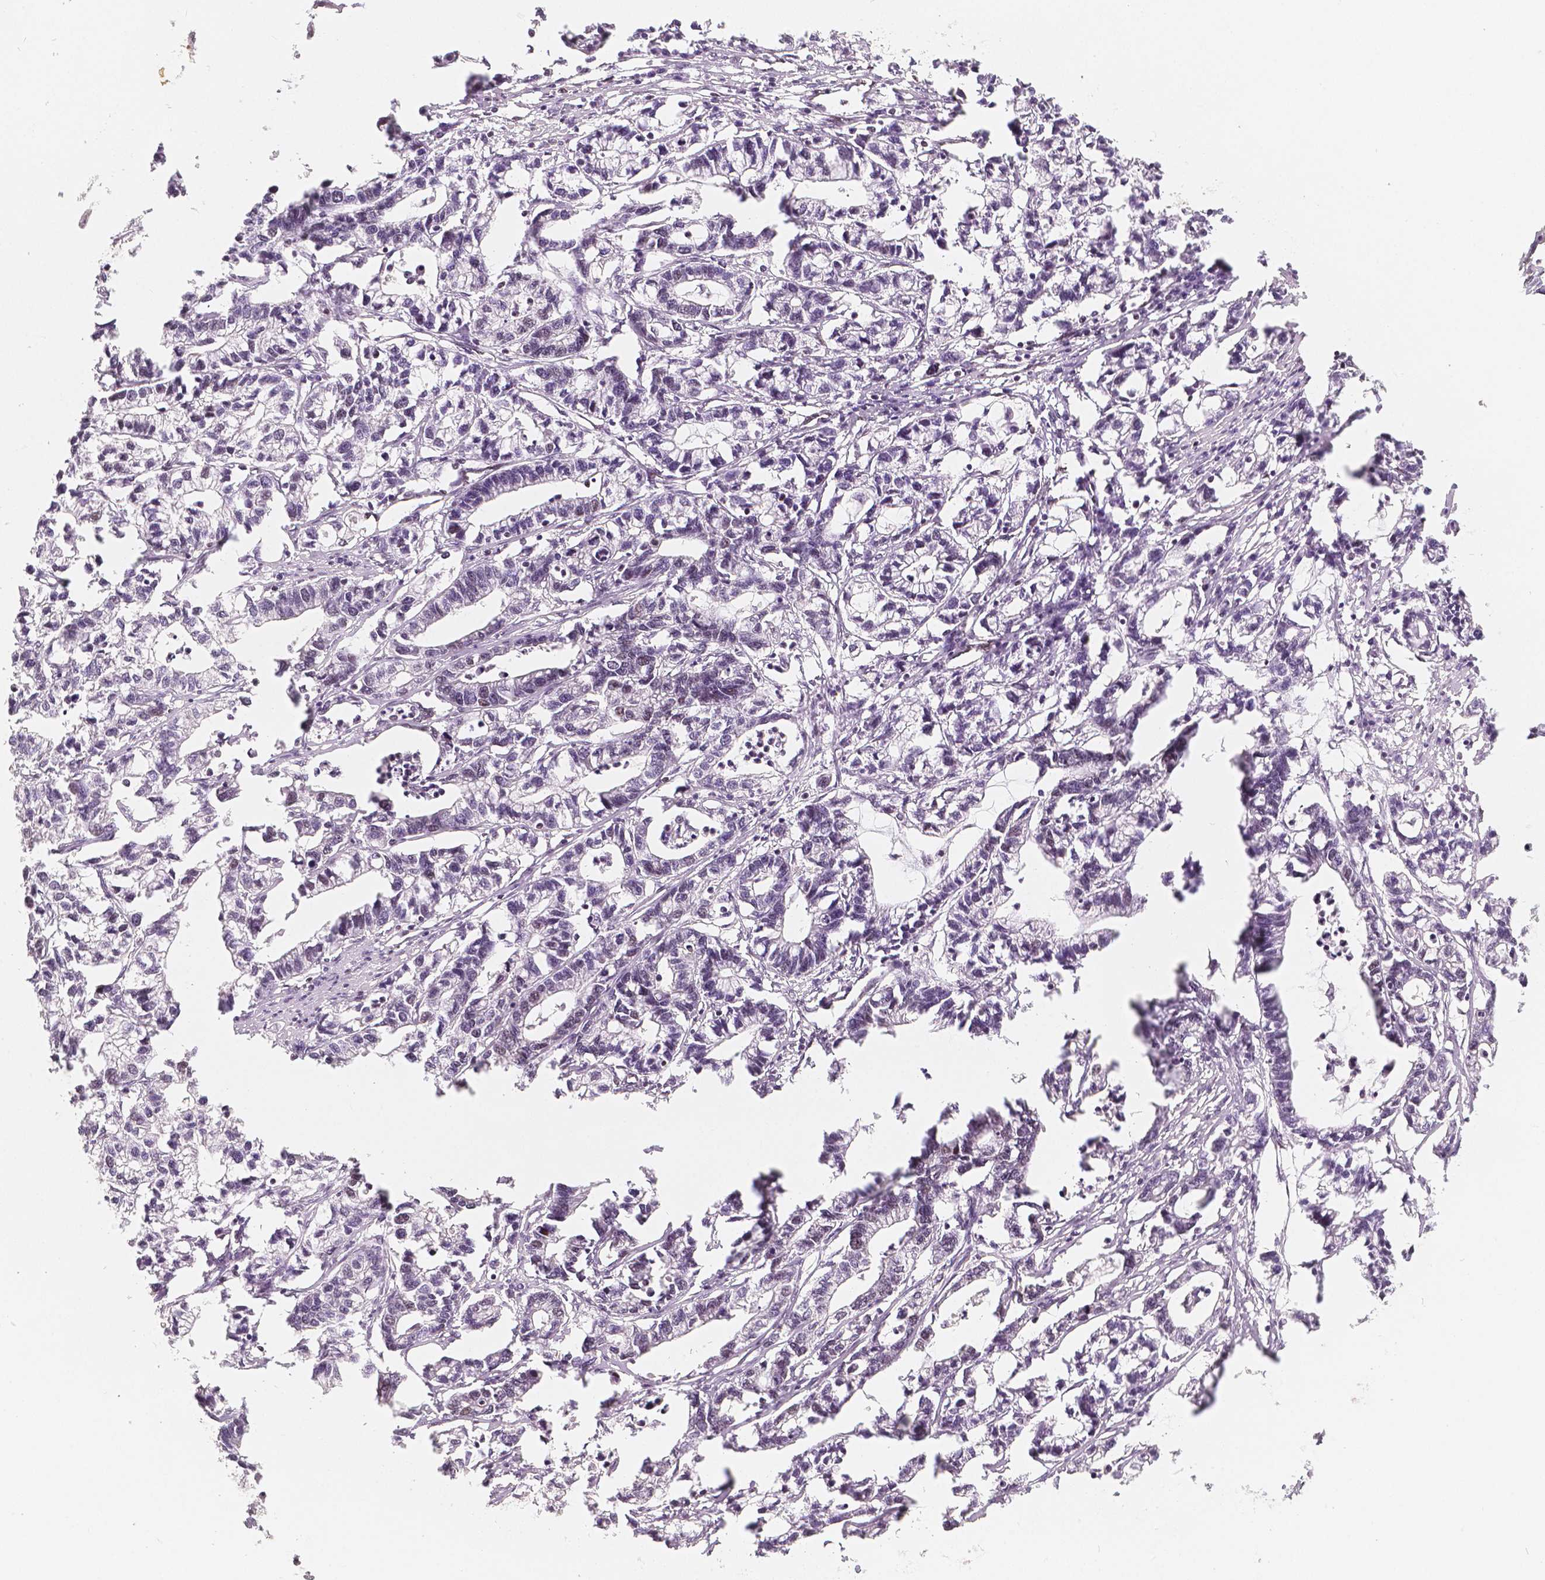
{"staining": {"intensity": "moderate", "quantity": "<25%", "location": "nuclear"}, "tissue": "stomach cancer", "cell_type": "Tumor cells", "image_type": "cancer", "snomed": [{"axis": "morphology", "description": "Adenocarcinoma, NOS"}, {"axis": "topography", "description": "Stomach"}], "caption": "Approximately <25% of tumor cells in human stomach cancer show moderate nuclear protein positivity as visualized by brown immunohistochemical staining.", "gene": "HDAC1", "patient": {"sex": "male", "age": 83}}